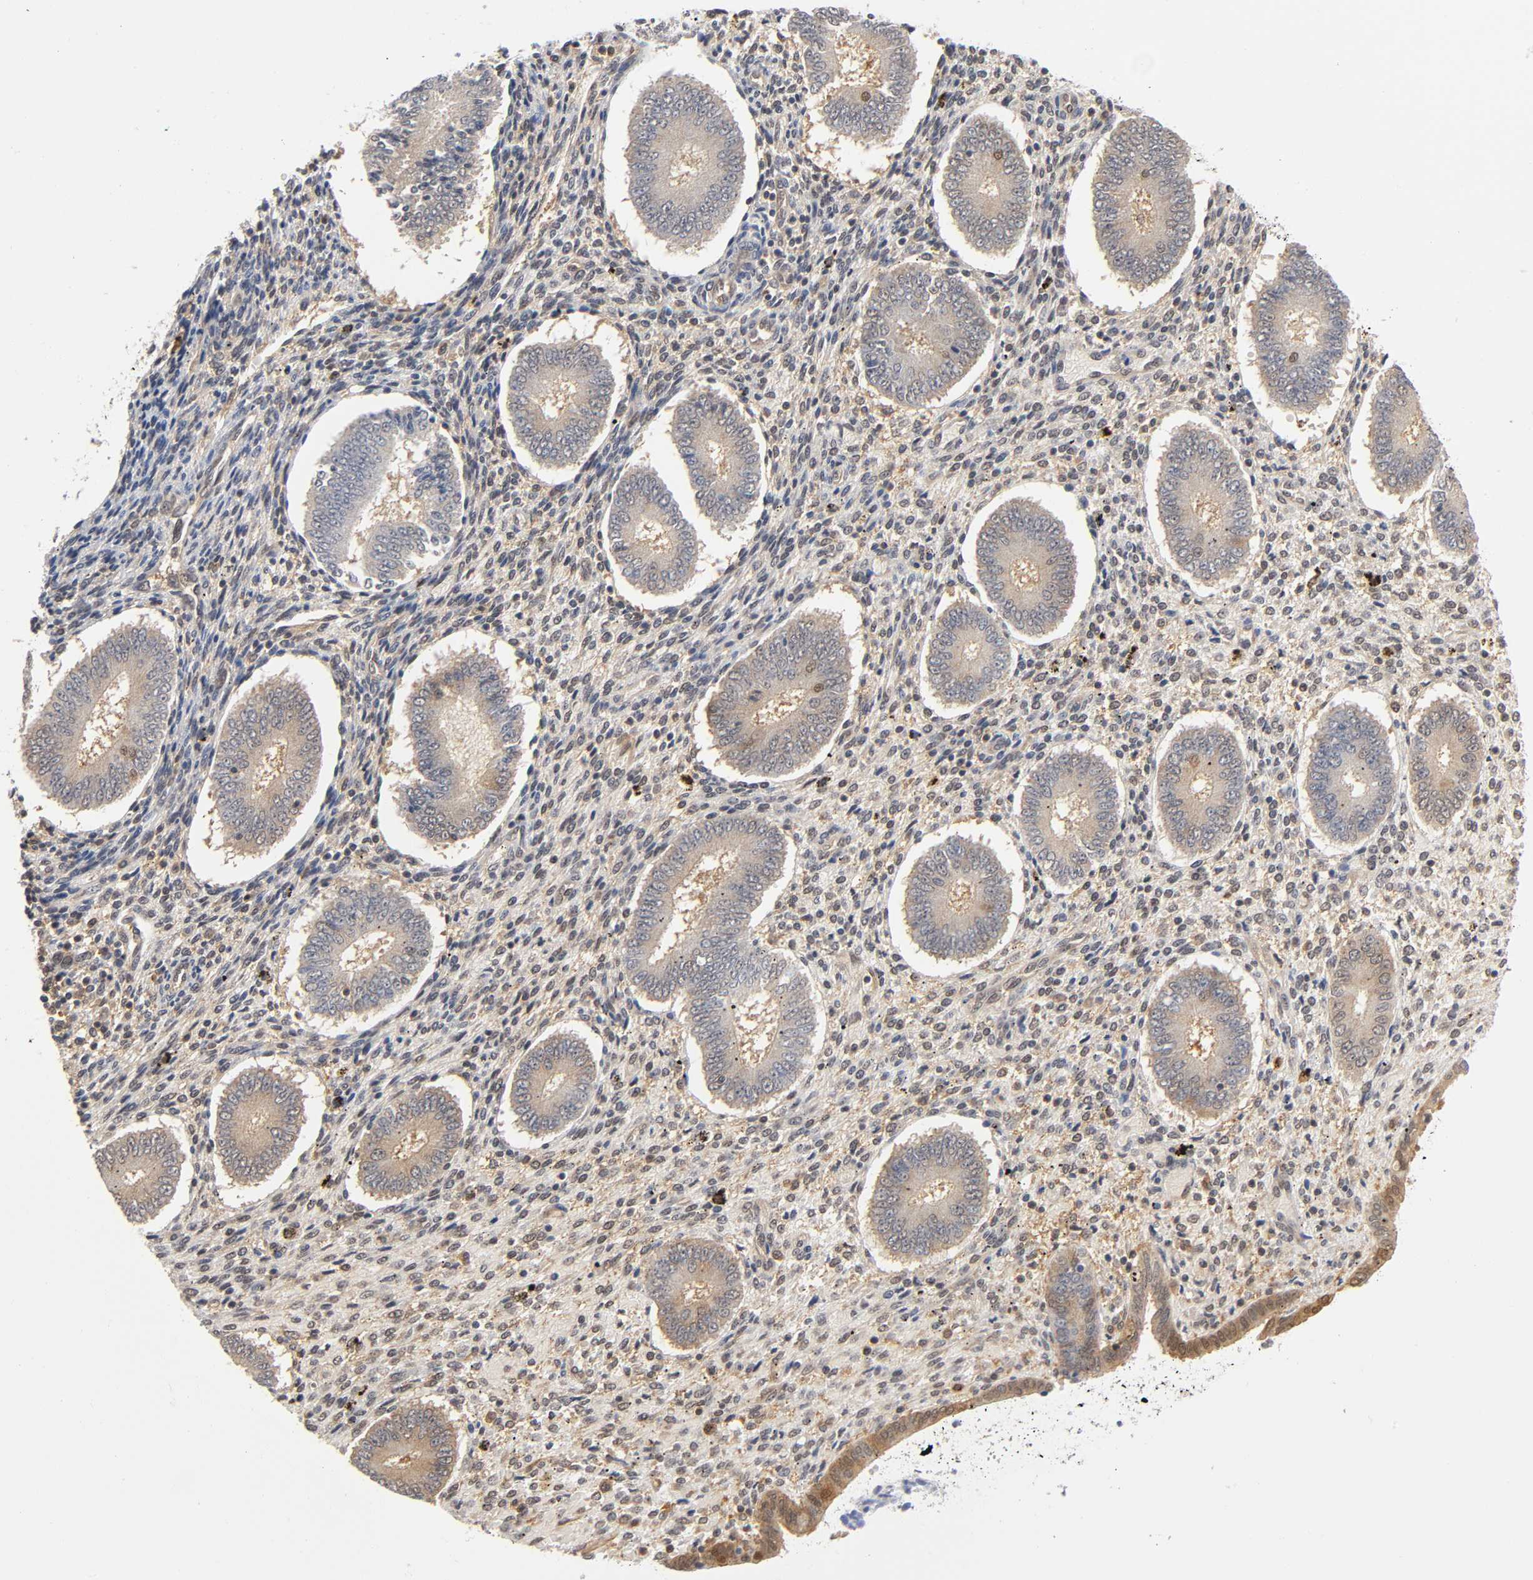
{"staining": {"intensity": "weak", "quantity": "<25%", "location": "cytoplasmic/membranous"}, "tissue": "endometrium", "cell_type": "Cells in endometrial stroma", "image_type": "normal", "snomed": [{"axis": "morphology", "description": "Normal tissue, NOS"}, {"axis": "topography", "description": "Endometrium"}], "caption": "This is an immunohistochemistry (IHC) image of unremarkable endometrium. There is no staining in cells in endometrial stroma.", "gene": "DFFB", "patient": {"sex": "female", "age": 42}}